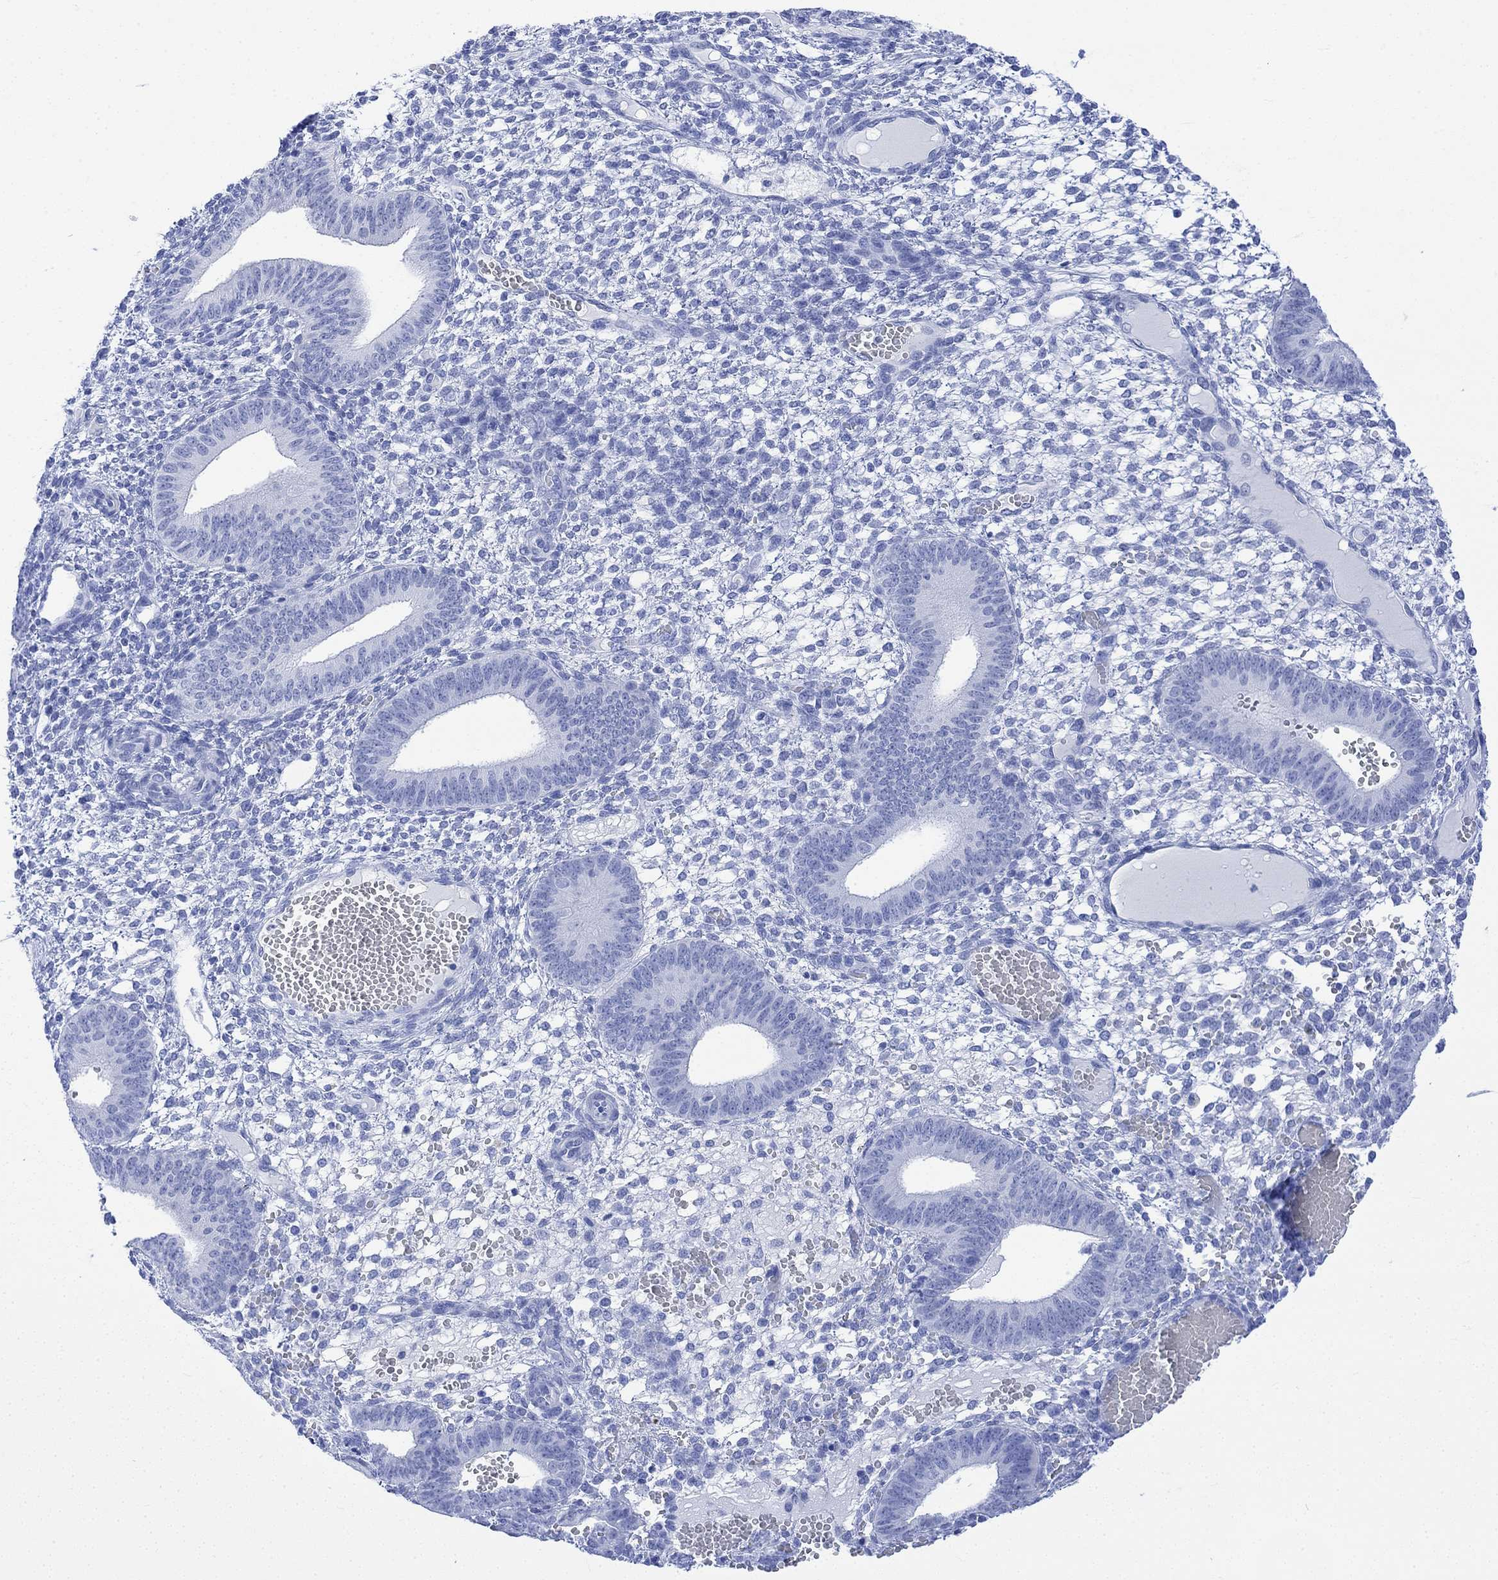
{"staining": {"intensity": "negative", "quantity": "none", "location": "none"}, "tissue": "endometrium", "cell_type": "Cells in endometrial stroma", "image_type": "normal", "snomed": [{"axis": "morphology", "description": "Normal tissue, NOS"}, {"axis": "topography", "description": "Endometrium"}], "caption": "This histopathology image is of normal endometrium stained with IHC to label a protein in brown with the nuclei are counter-stained blue. There is no positivity in cells in endometrial stroma. (Brightfield microscopy of DAB (3,3'-diaminobenzidine) immunohistochemistry (IHC) at high magnification).", "gene": "CELF4", "patient": {"sex": "female", "age": 42}}